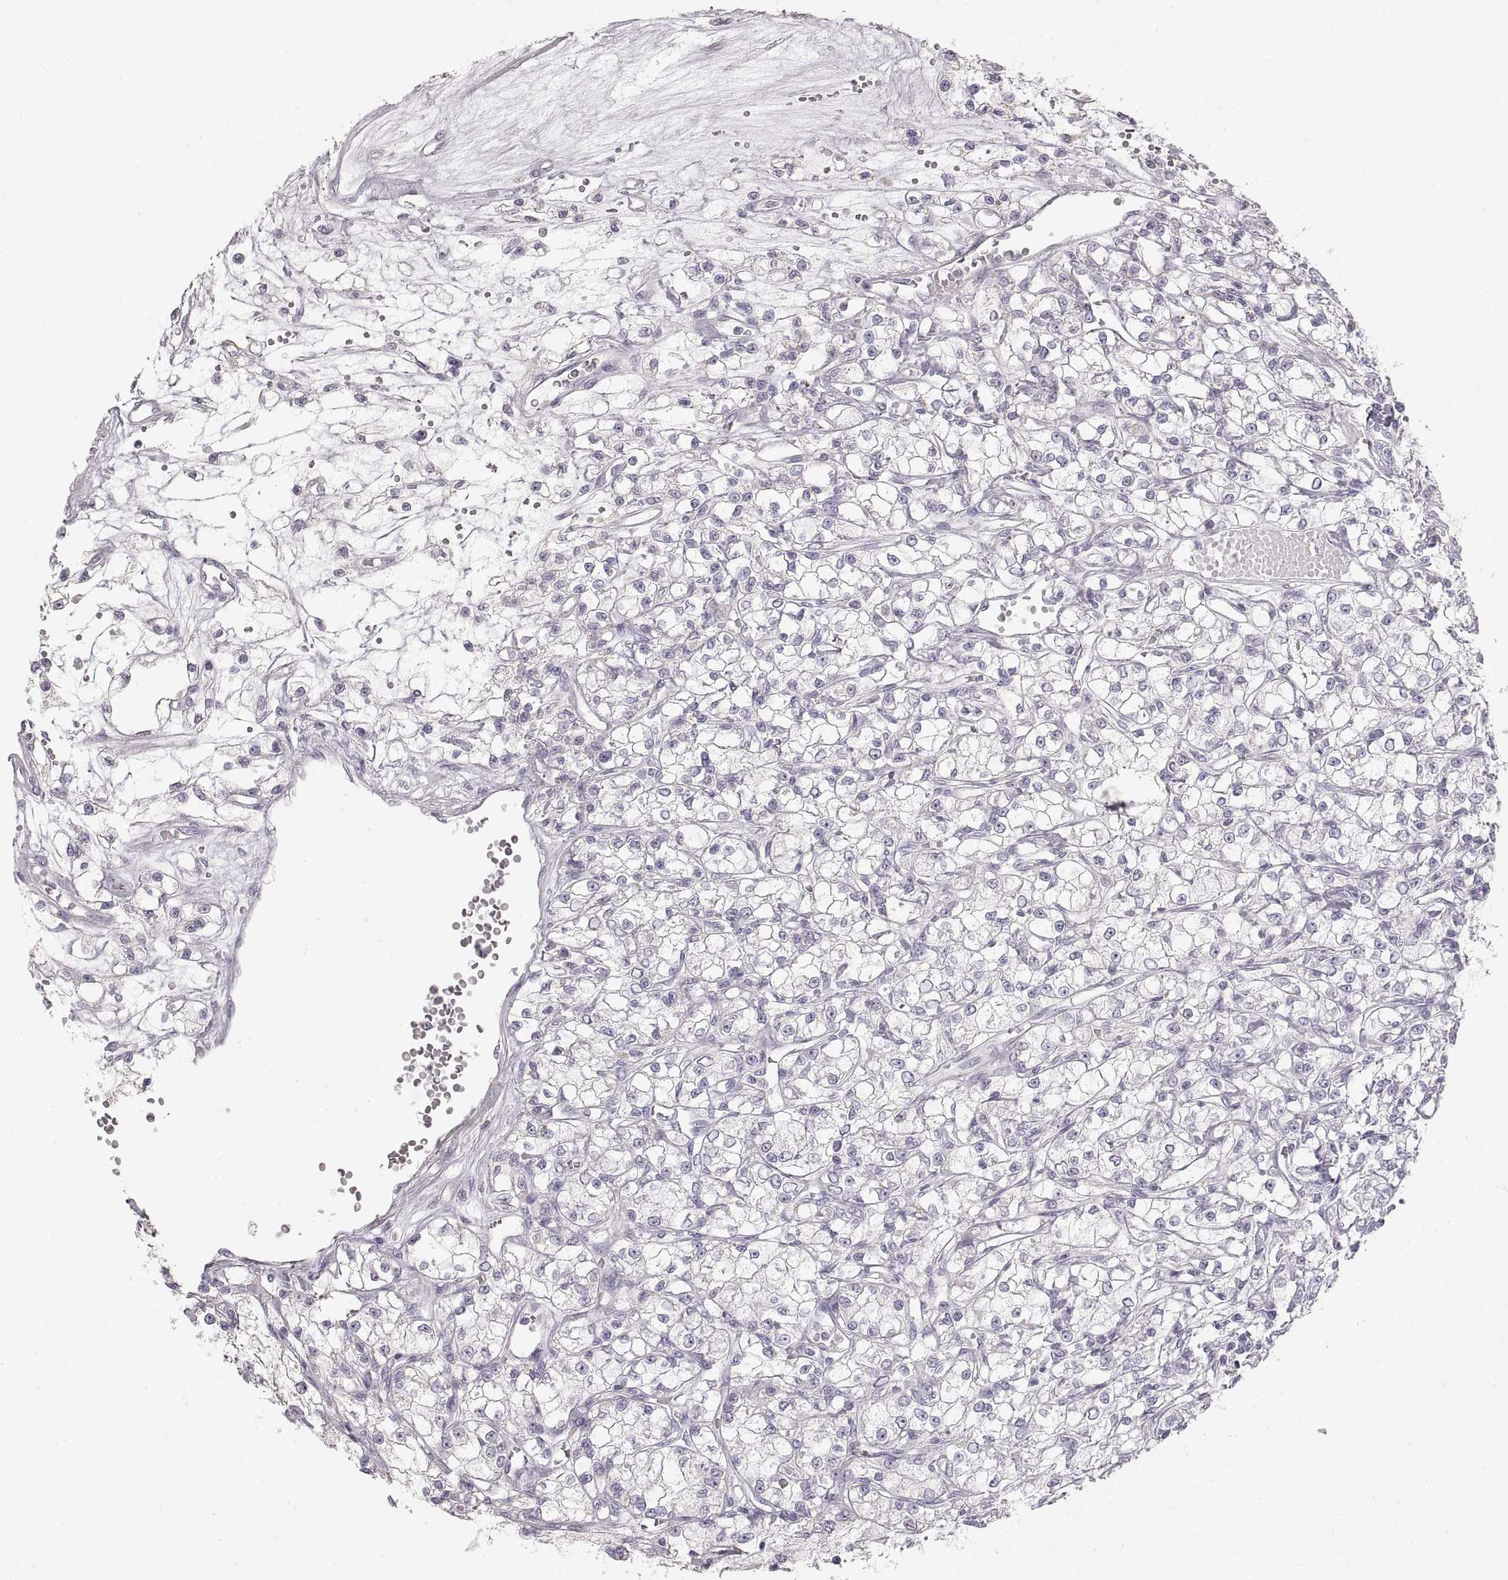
{"staining": {"intensity": "negative", "quantity": "none", "location": "none"}, "tissue": "renal cancer", "cell_type": "Tumor cells", "image_type": "cancer", "snomed": [{"axis": "morphology", "description": "Adenocarcinoma, NOS"}, {"axis": "topography", "description": "Kidney"}], "caption": "Tumor cells are negative for brown protein staining in renal cancer (adenocarcinoma).", "gene": "ZP3", "patient": {"sex": "female", "age": 59}}